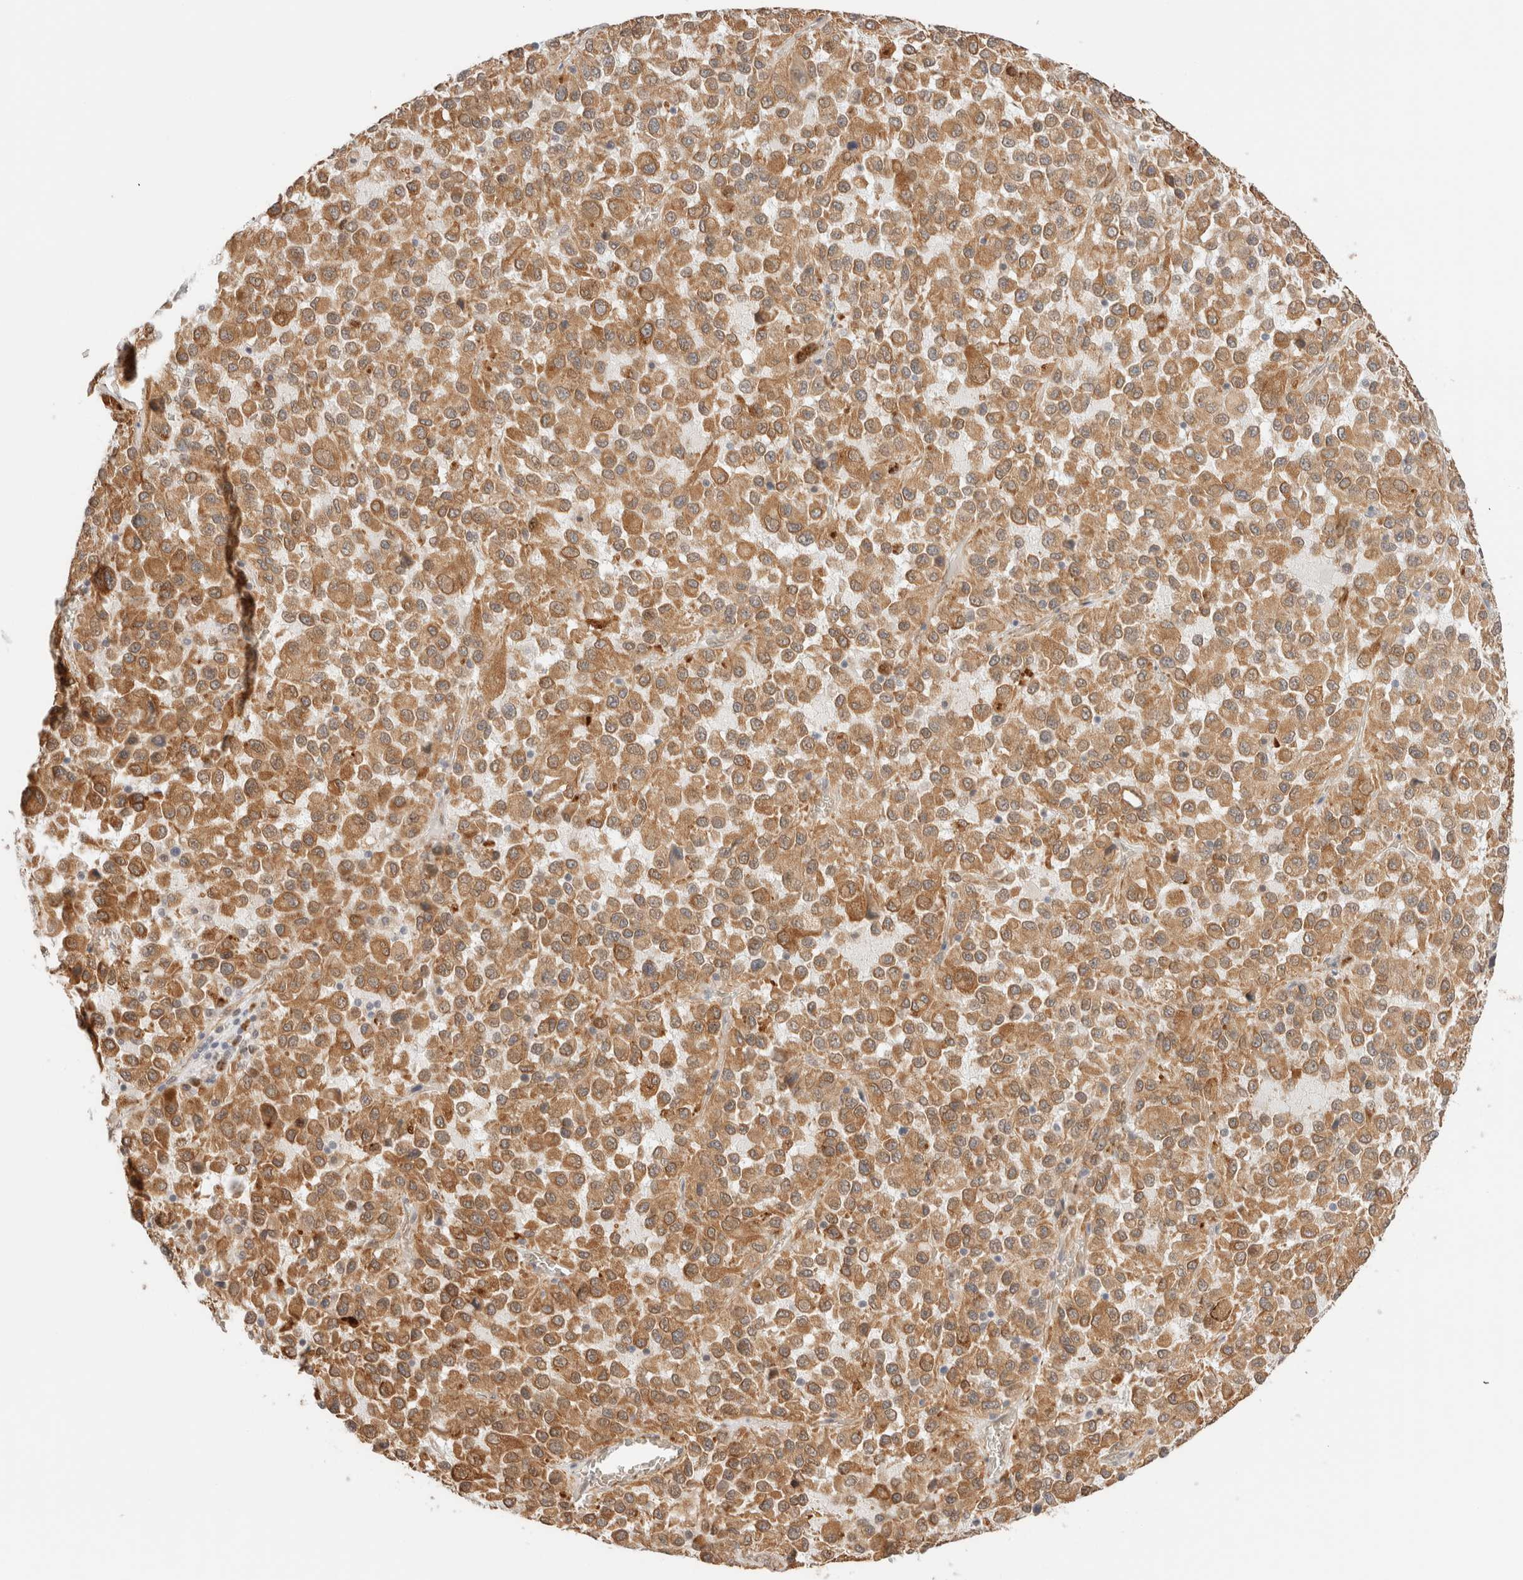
{"staining": {"intensity": "moderate", "quantity": ">75%", "location": "cytoplasmic/membranous"}, "tissue": "melanoma", "cell_type": "Tumor cells", "image_type": "cancer", "snomed": [{"axis": "morphology", "description": "Malignant melanoma, Metastatic site"}, {"axis": "topography", "description": "Lung"}], "caption": "IHC of malignant melanoma (metastatic site) displays medium levels of moderate cytoplasmic/membranous expression in about >75% of tumor cells.", "gene": "SYVN1", "patient": {"sex": "male", "age": 64}}